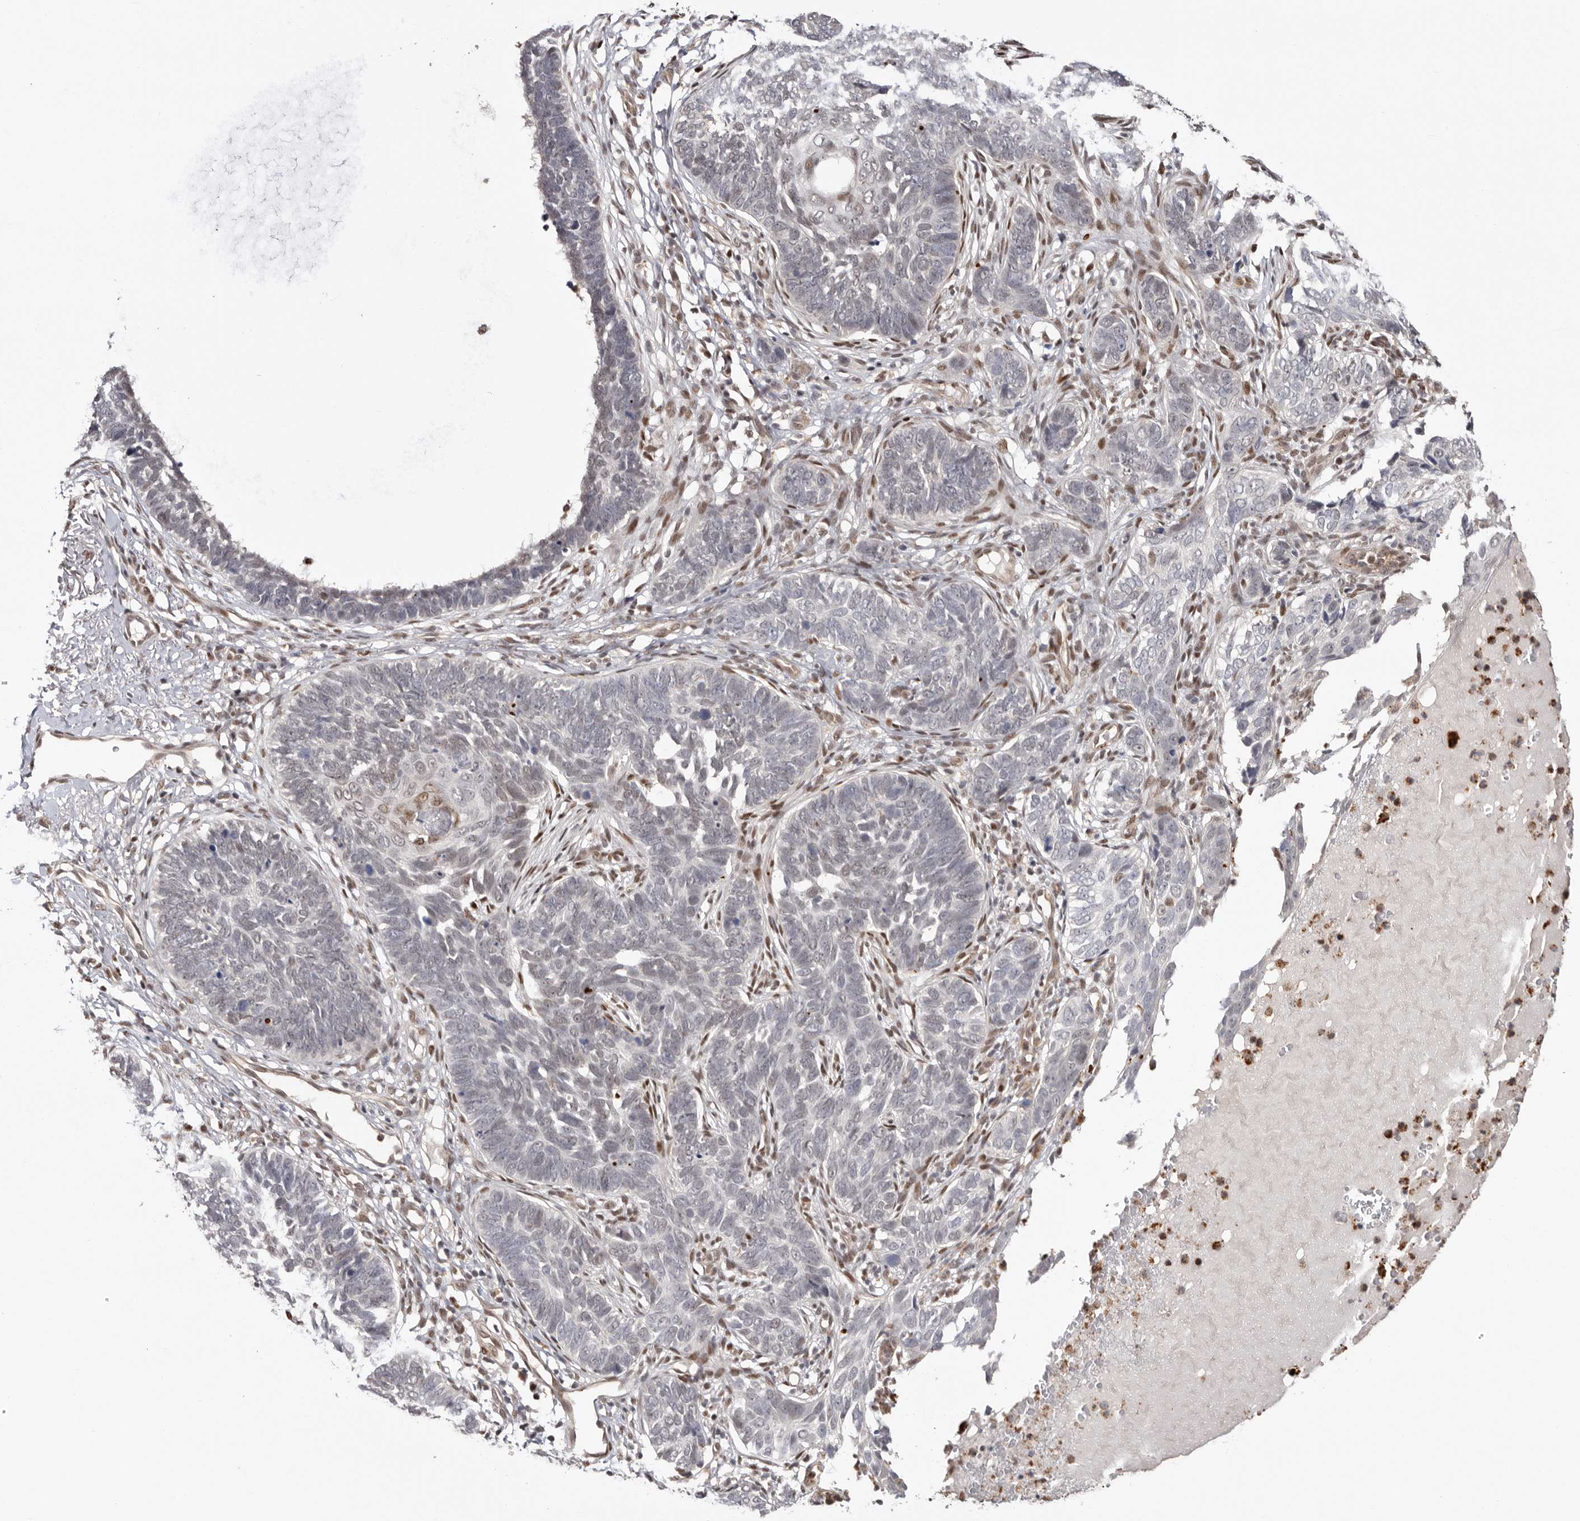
{"staining": {"intensity": "negative", "quantity": "none", "location": "none"}, "tissue": "skin cancer", "cell_type": "Tumor cells", "image_type": "cancer", "snomed": [{"axis": "morphology", "description": "Normal tissue, NOS"}, {"axis": "morphology", "description": "Basal cell carcinoma"}, {"axis": "topography", "description": "Skin"}], "caption": "An image of skin basal cell carcinoma stained for a protein shows no brown staining in tumor cells. Nuclei are stained in blue.", "gene": "SMAD7", "patient": {"sex": "male", "age": 77}}